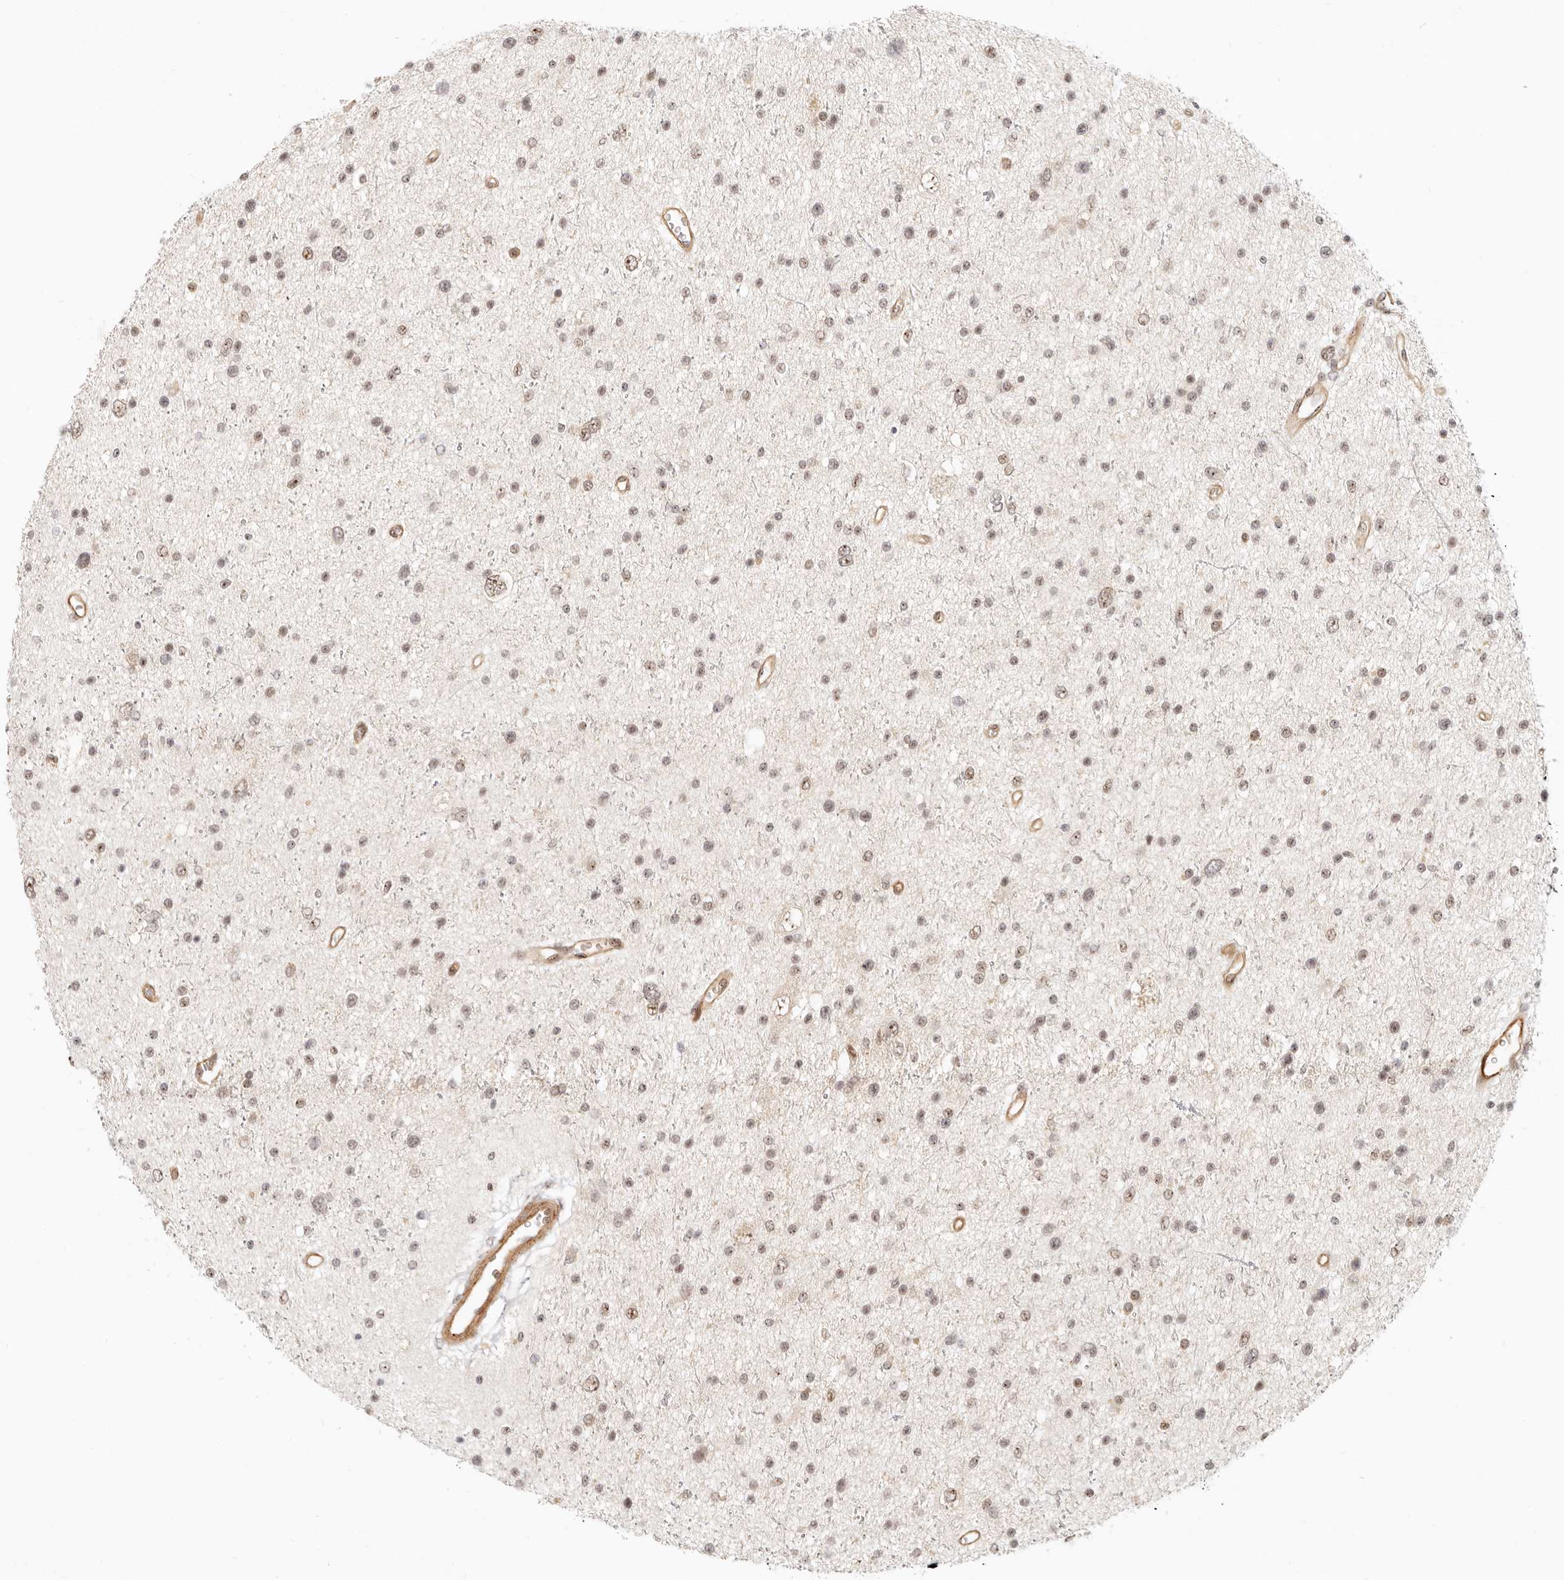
{"staining": {"intensity": "weak", "quantity": ">75%", "location": "nuclear"}, "tissue": "glioma", "cell_type": "Tumor cells", "image_type": "cancer", "snomed": [{"axis": "morphology", "description": "Glioma, malignant, Low grade"}, {"axis": "topography", "description": "Brain"}], "caption": "Immunohistochemistry (IHC) staining of malignant low-grade glioma, which exhibits low levels of weak nuclear positivity in about >75% of tumor cells indicating weak nuclear protein expression. The staining was performed using DAB (brown) for protein detection and nuclei were counterstained in hematoxylin (blue).", "gene": "BAP1", "patient": {"sex": "female", "age": 37}}